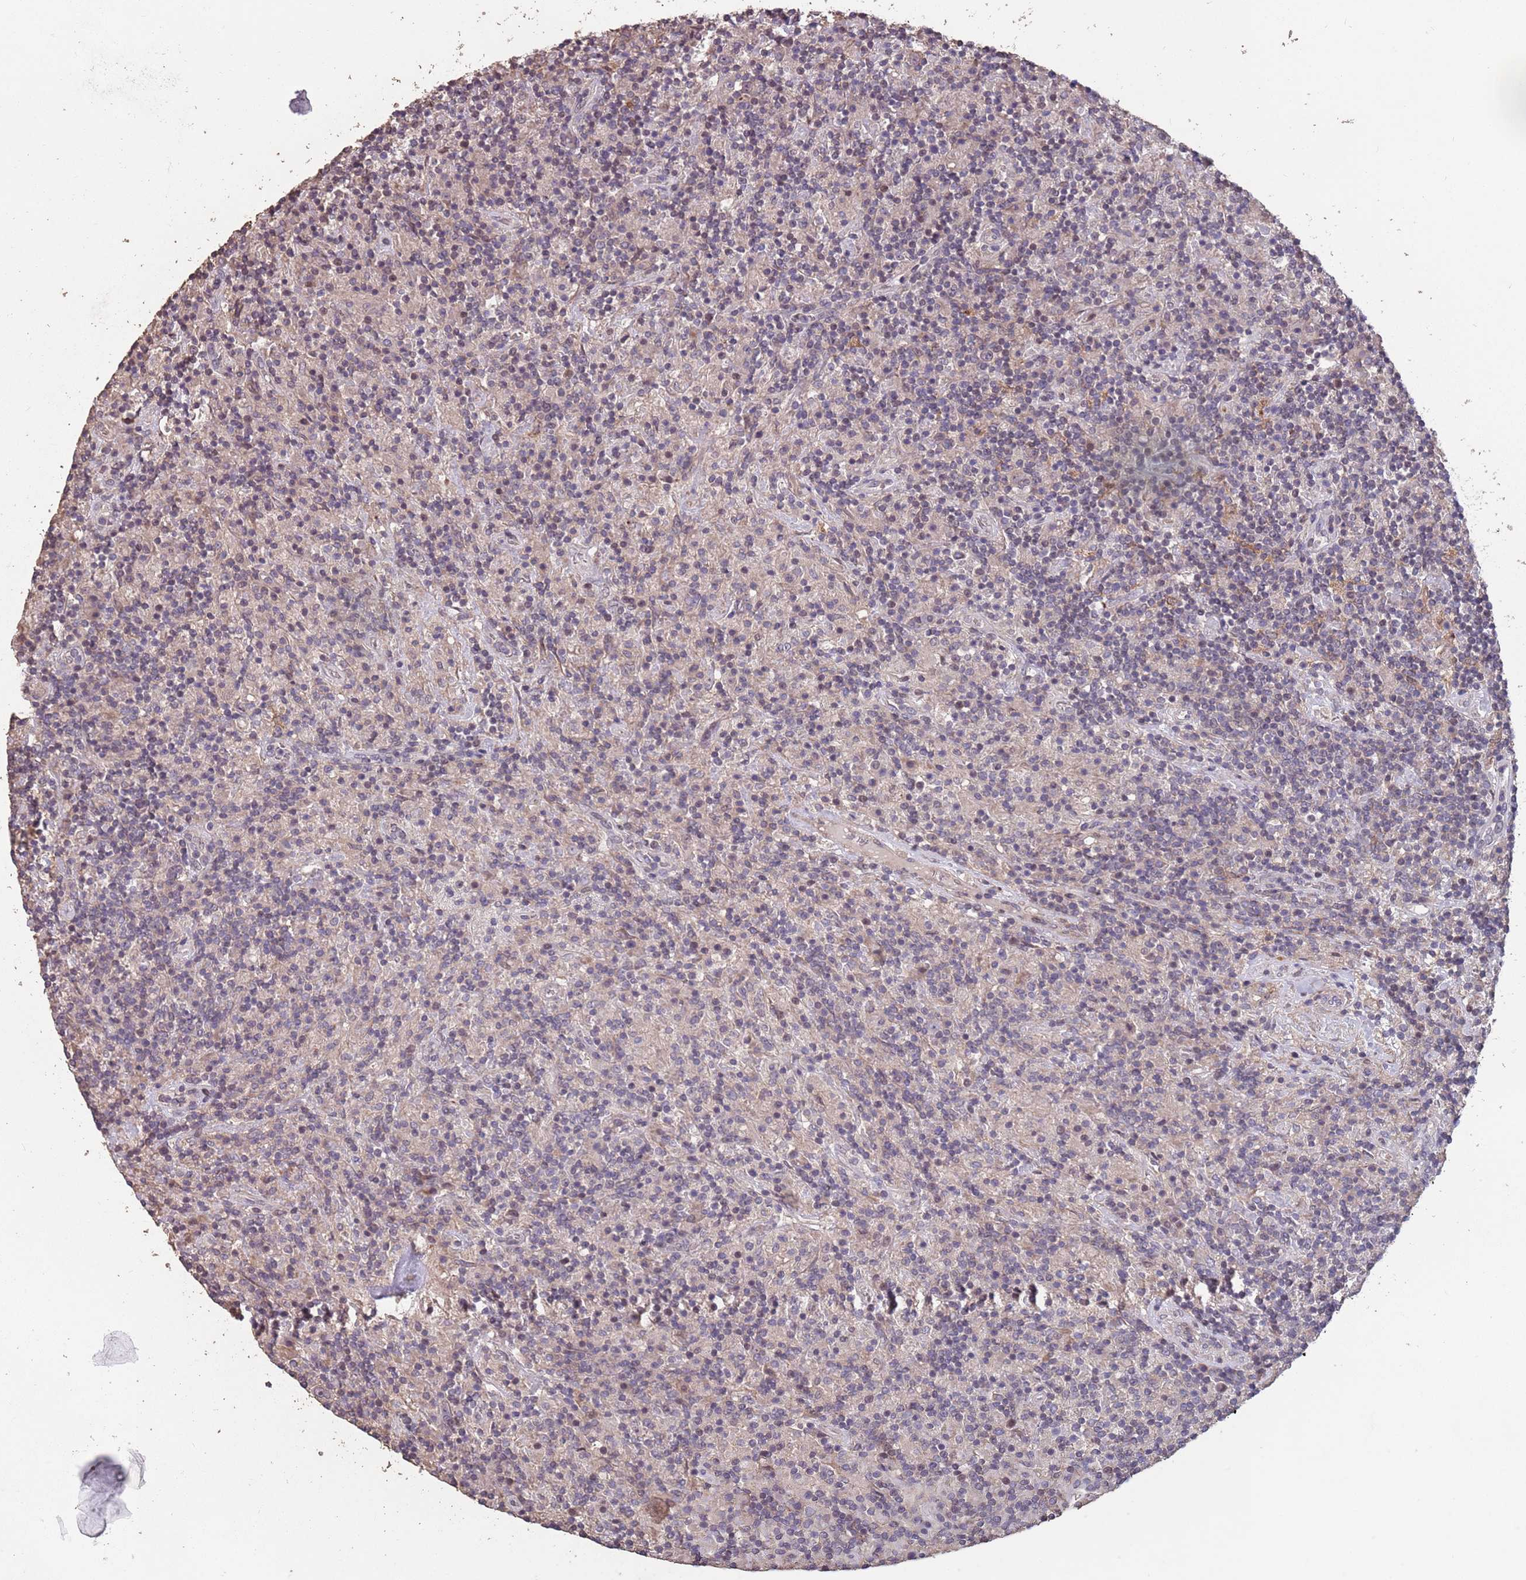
{"staining": {"intensity": "negative", "quantity": "none", "location": "none"}, "tissue": "lymphoma", "cell_type": "Tumor cells", "image_type": "cancer", "snomed": [{"axis": "morphology", "description": "Hodgkin's disease, NOS"}, {"axis": "topography", "description": "Lymph node"}], "caption": "A micrograph of Hodgkin's disease stained for a protein reveals no brown staining in tumor cells.", "gene": "MBD3L1", "patient": {"sex": "male", "age": 70}}